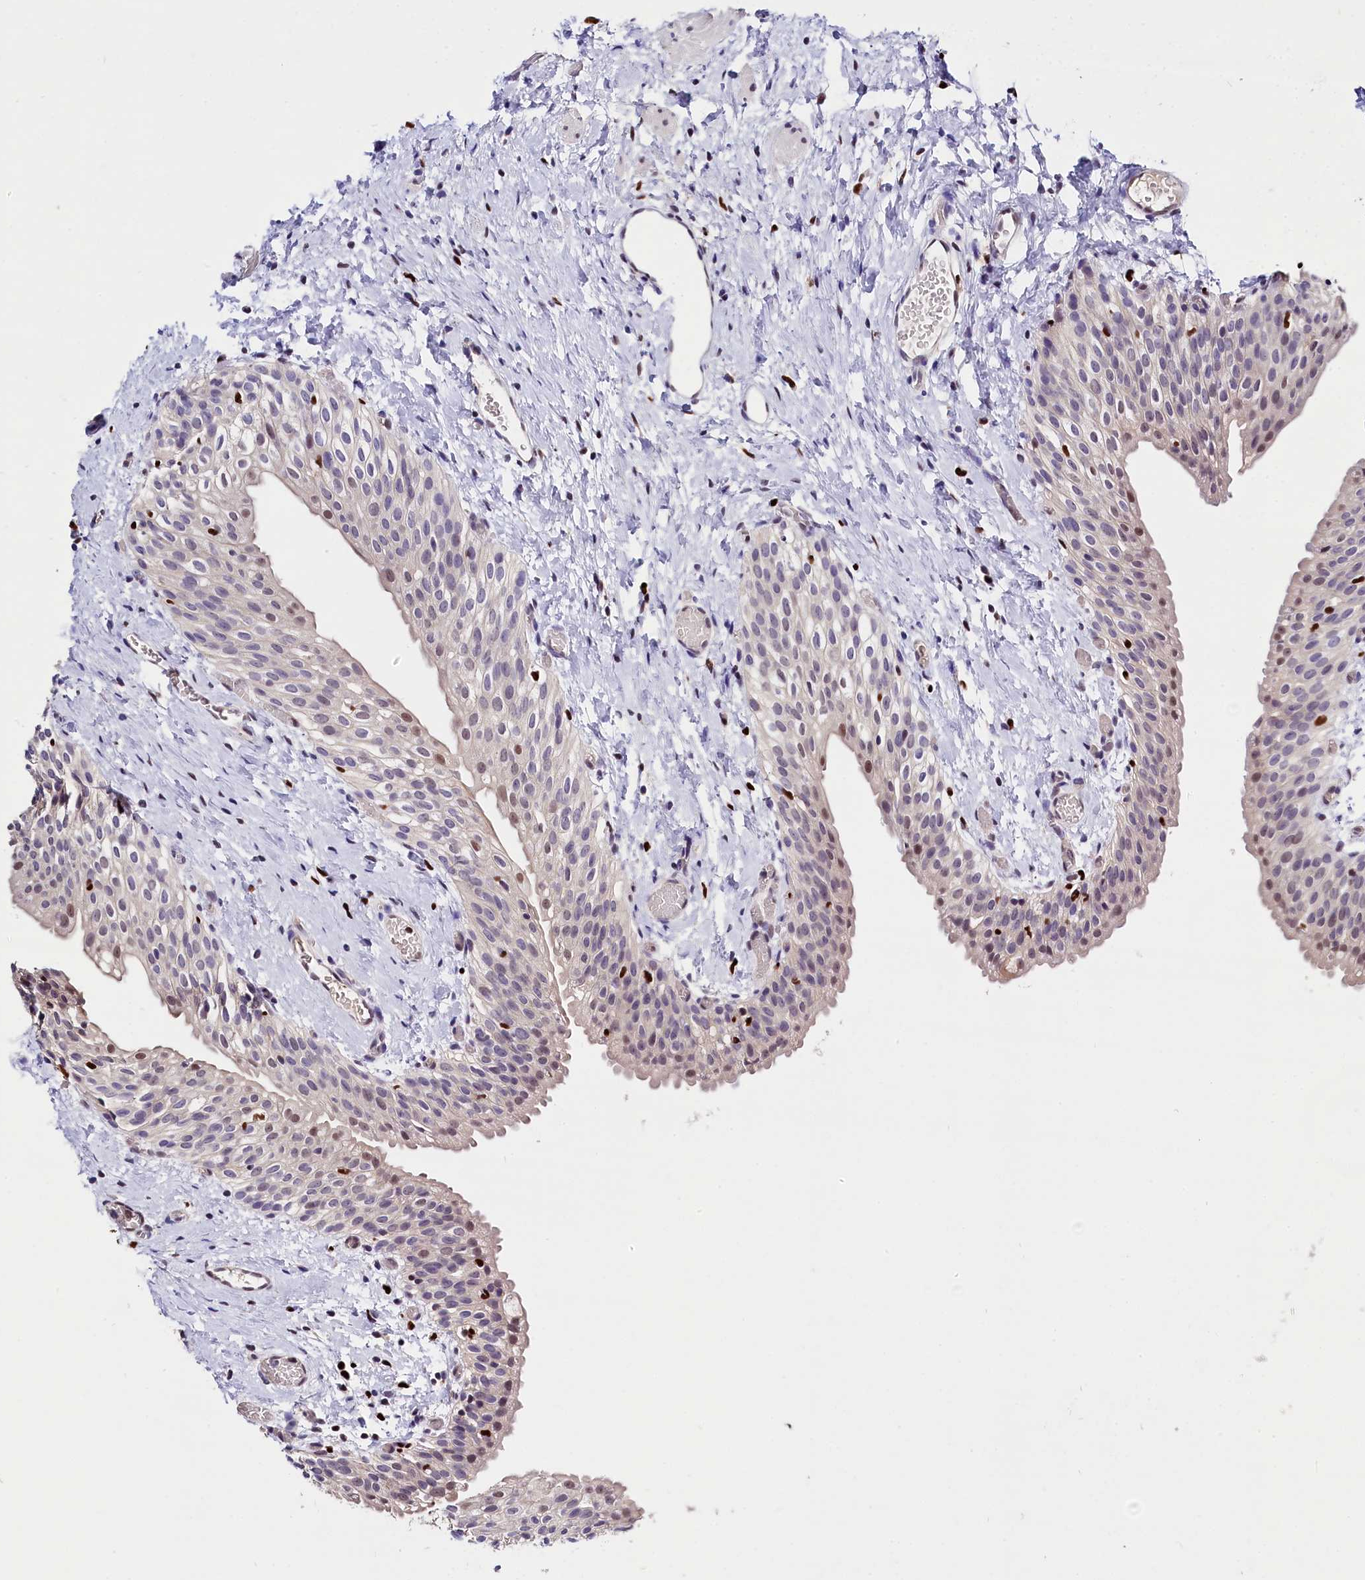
{"staining": {"intensity": "moderate", "quantity": "<25%", "location": "nuclear"}, "tissue": "urinary bladder", "cell_type": "Urothelial cells", "image_type": "normal", "snomed": [{"axis": "morphology", "description": "Normal tissue, NOS"}, {"axis": "topography", "description": "Urinary bladder"}], "caption": "About <25% of urothelial cells in normal human urinary bladder exhibit moderate nuclear protein expression as visualized by brown immunohistochemical staining.", "gene": "BTBD9", "patient": {"sex": "male", "age": 1}}